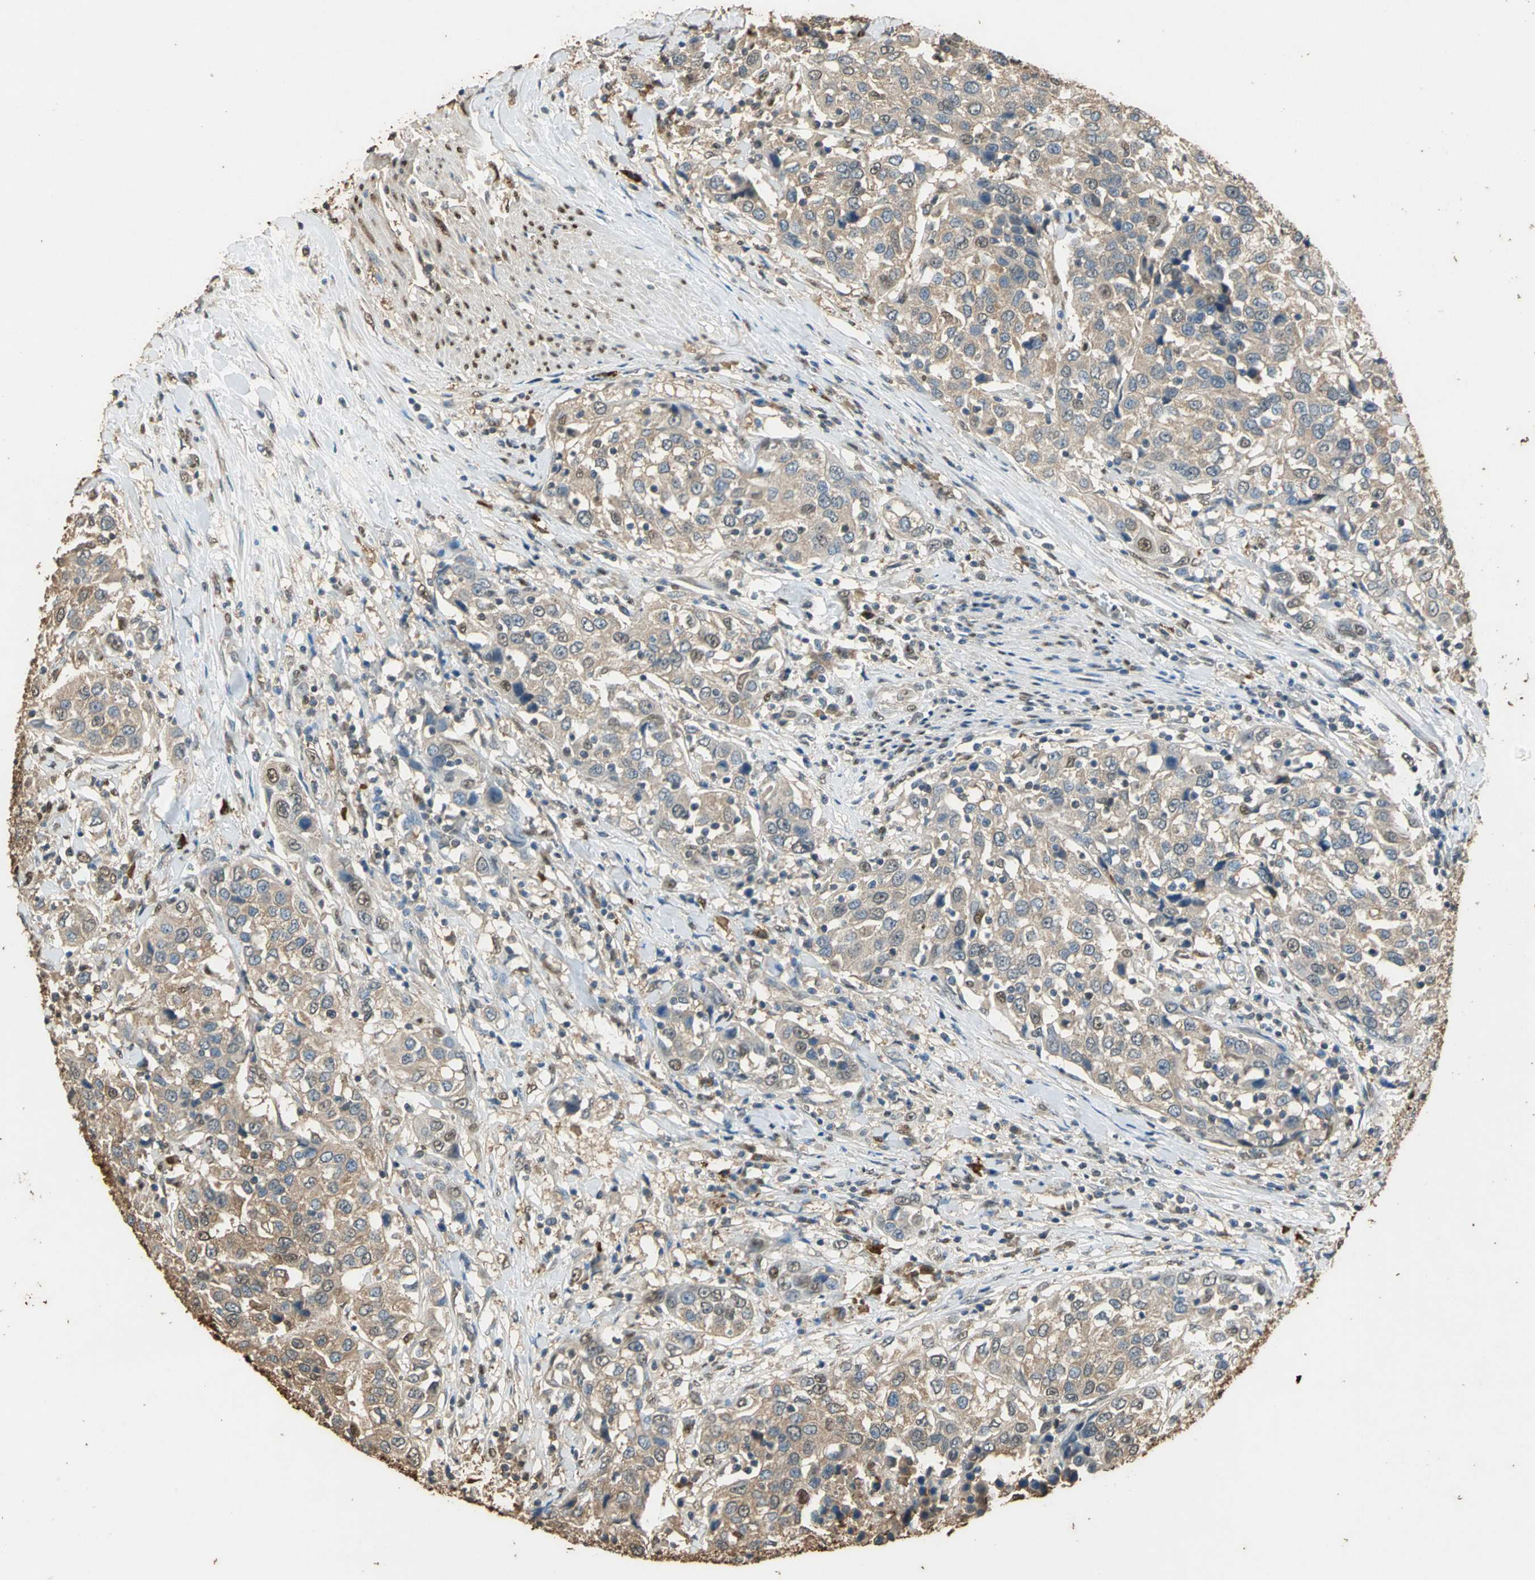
{"staining": {"intensity": "weak", "quantity": ">75%", "location": "cytoplasmic/membranous"}, "tissue": "urothelial cancer", "cell_type": "Tumor cells", "image_type": "cancer", "snomed": [{"axis": "morphology", "description": "Urothelial carcinoma, High grade"}, {"axis": "topography", "description": "Urinary bladder"}], "caption": "A brown stain highlights weak cytoplasmic/membranous positivity of a protein in high-grade urothelial carcinoma tumor cells.", "gene": "GAPDH", "patient": {"sex": "female", "age": 80}}